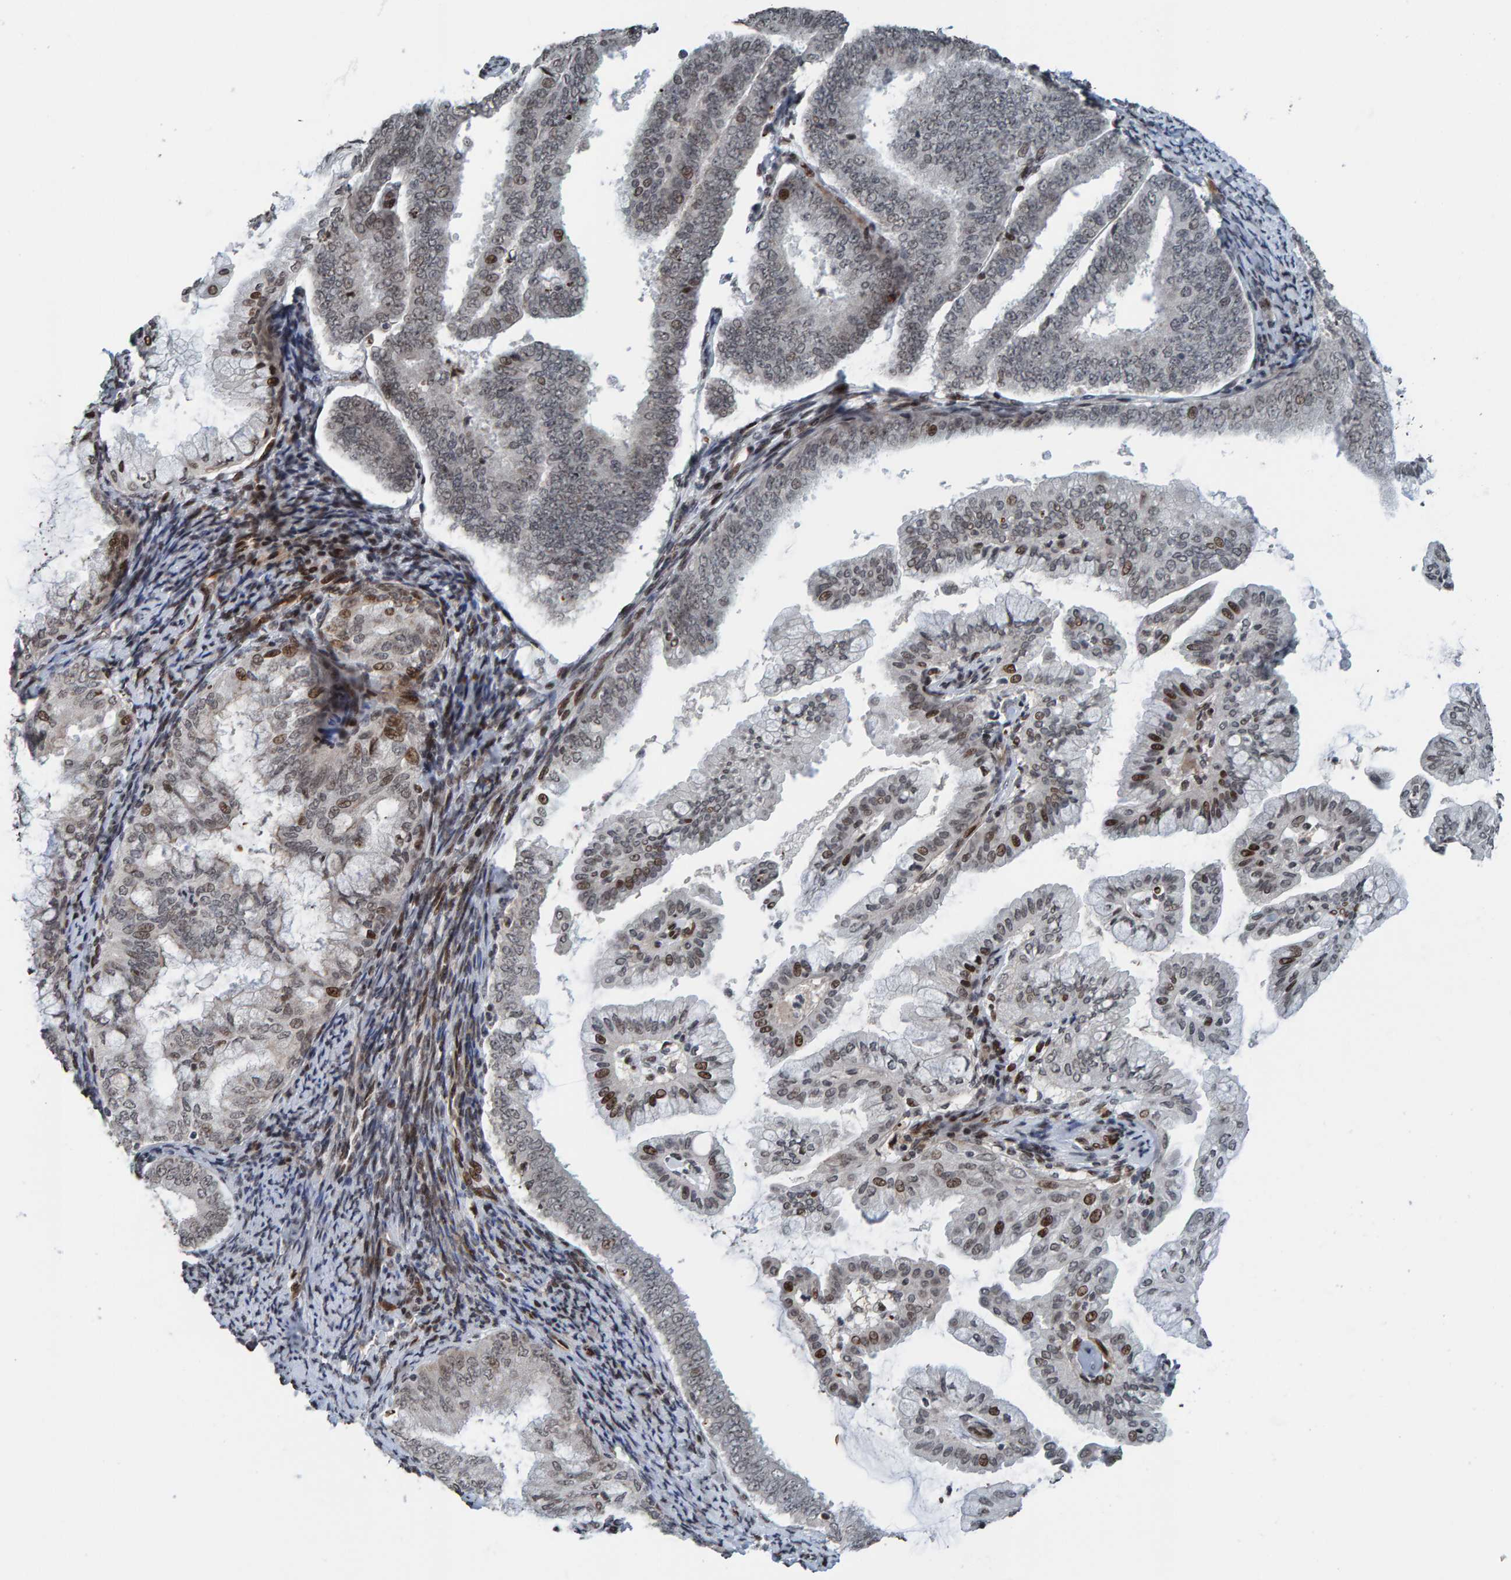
{"staining": {"intensity": "moderate", "quantity": "<25%", "location": "nuclear"}, "tissue": "endometrial cancer", "cell_type": "Tumor cells", "image_type": "cancer", "snomed": [{"axis": "morphology", "description": "Adenocarcinoma, NOS"}, {"axis": "topography", "description": "Endometrium"}], "caption": "The micrograph demonstrates staining of endometrial cancer (adenocarcinoma), revealing moderate nuclear protein staining (brown color) within tumor cells.", "gene": "ZNF366", "patient": {"sex": "female", "age": 63}}